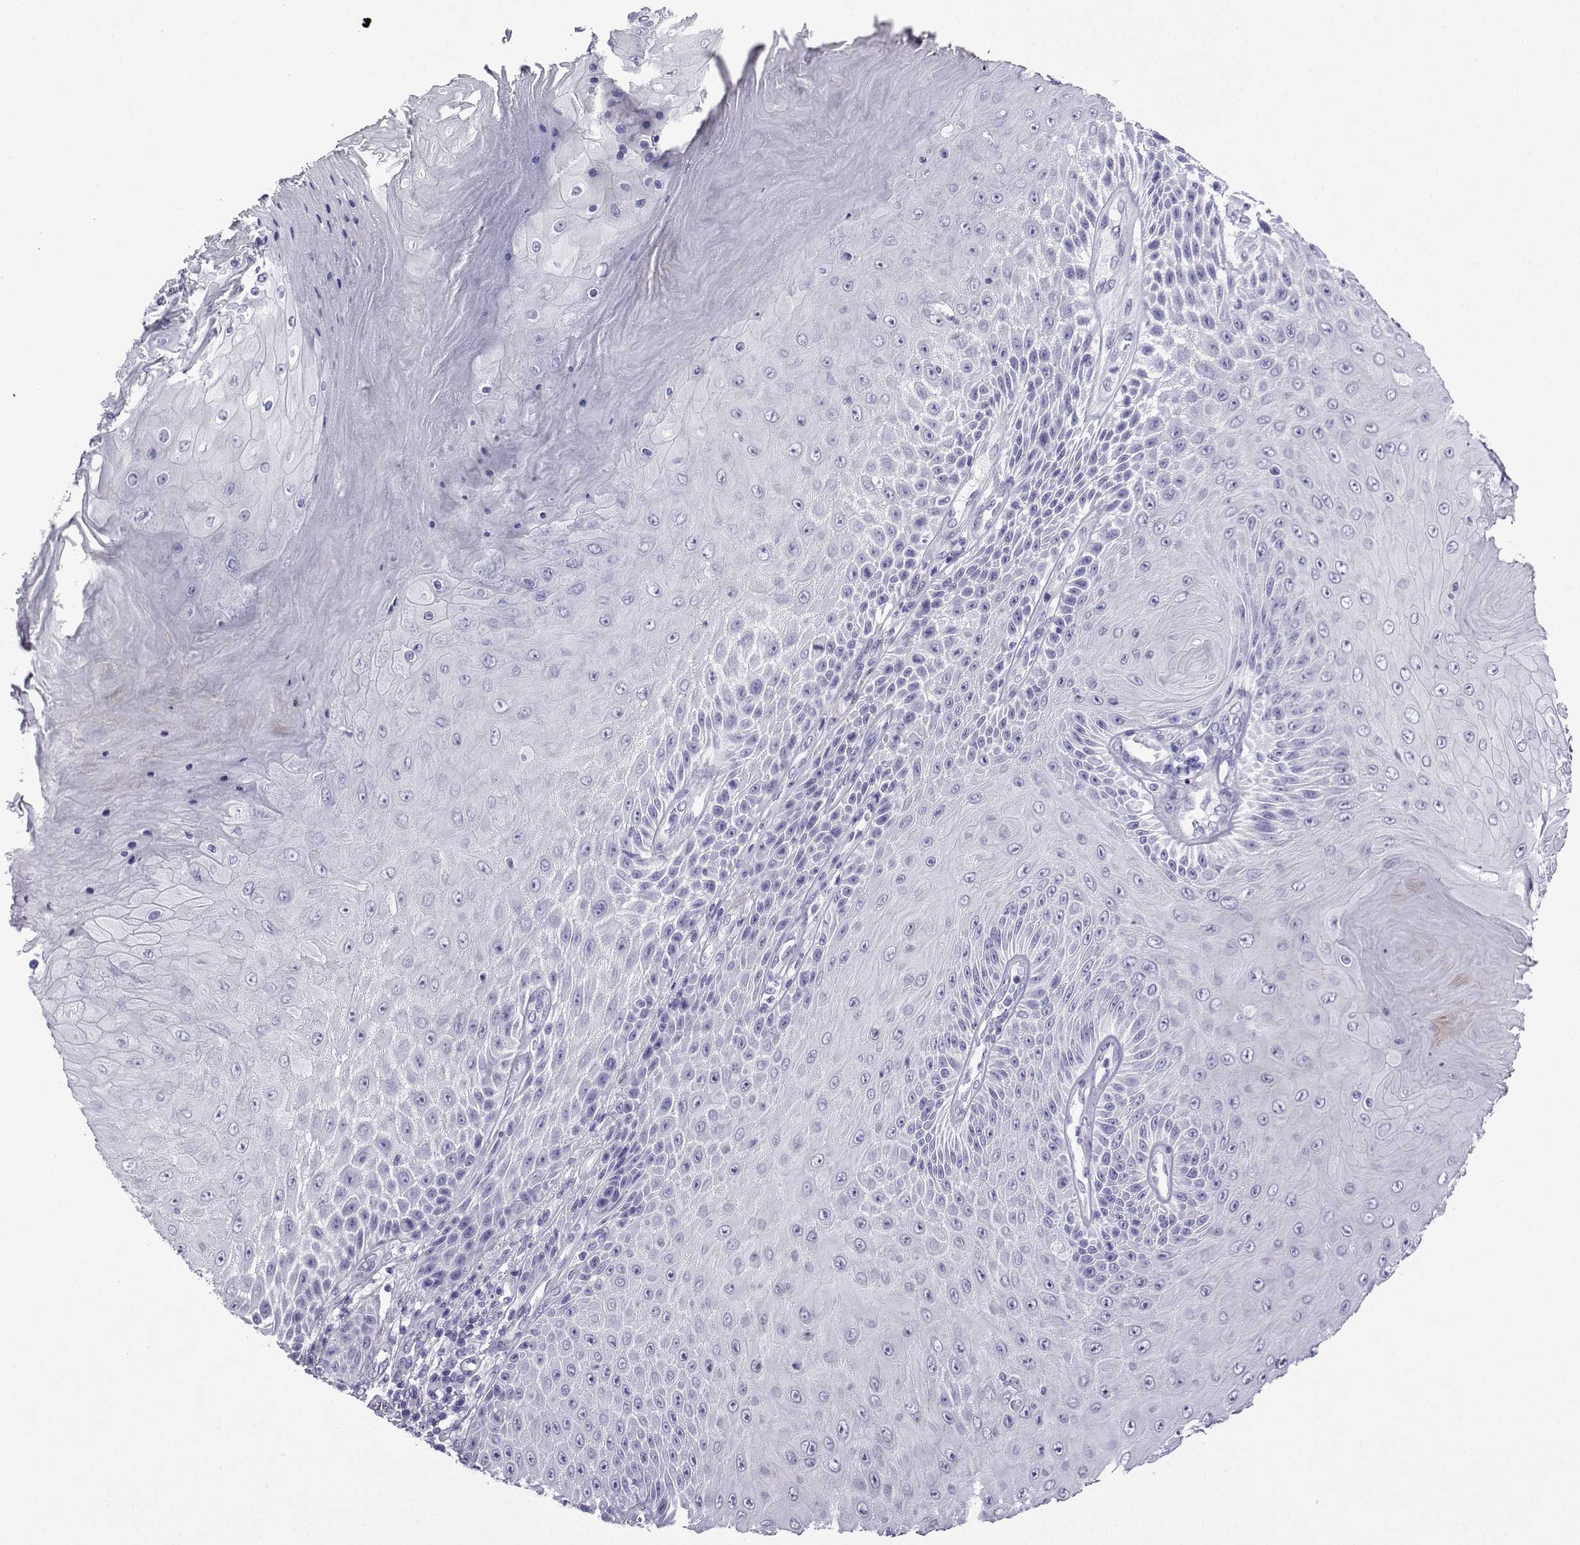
{"staining": {"intensity": "negative", "quantity": "none", "location": "none"}, "tissue": "skin cancer", "cell_type": "Tumor cells", "image_type": "cancer", "snomed": [{"axis": "morphology", "description": "Squamous cell carcinoma, NOS"}, {"axis": "topography", "description": "Skin"}], "caption": "An IHC image of skin cancer is shown. There is no staining in tumor cells of skin cancer. The staining is performed using DAB brown chromogen with nuclei counter-stained in using hematoxylin.", "gene": "KCNF1", "patient": {"sex": "male", "age": 62}}